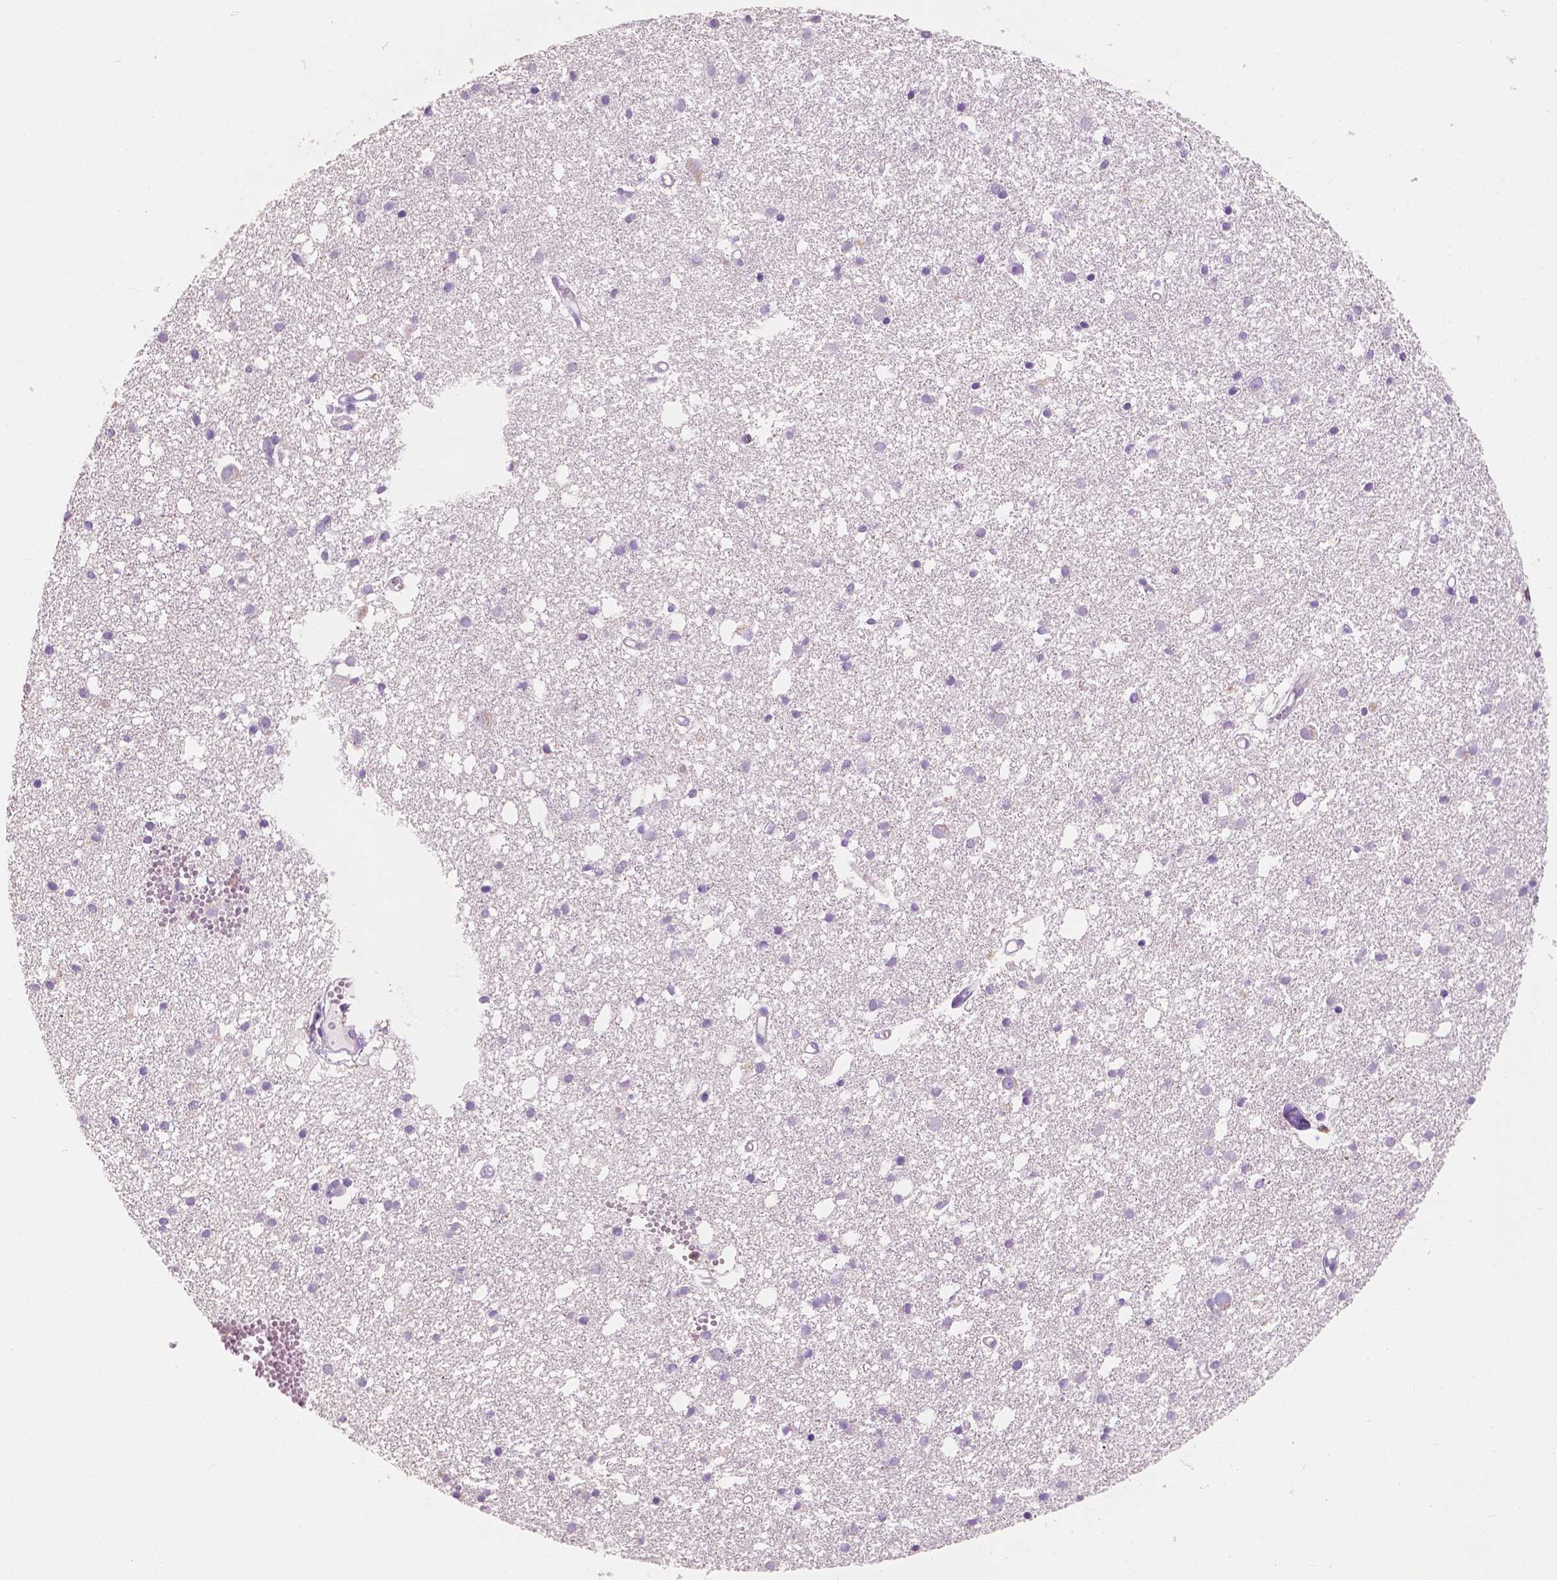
{"staining": {"intensity": "negative", "quantity": "none", "location": "none"}, "tissue": "cerebral cortex", "cell_type": "Endothelial cells", "image_type": "normal", "snomed": [{"axis": "morphology", "description": "Normal tissue, NOS"}, {"axis": "morphology", "description": "Glioma, malignant, High grade"}, {"axis": "topography", "description": "Cerebral cortex"}], "caption": "Immunohistochemistry photomicrograph of normal cerebral cortex stained for a protein (brown), which reveals no staining in endothelial cells.", "gene": "SEMA4A", "patient": {"sex": "male", "age": 71}}